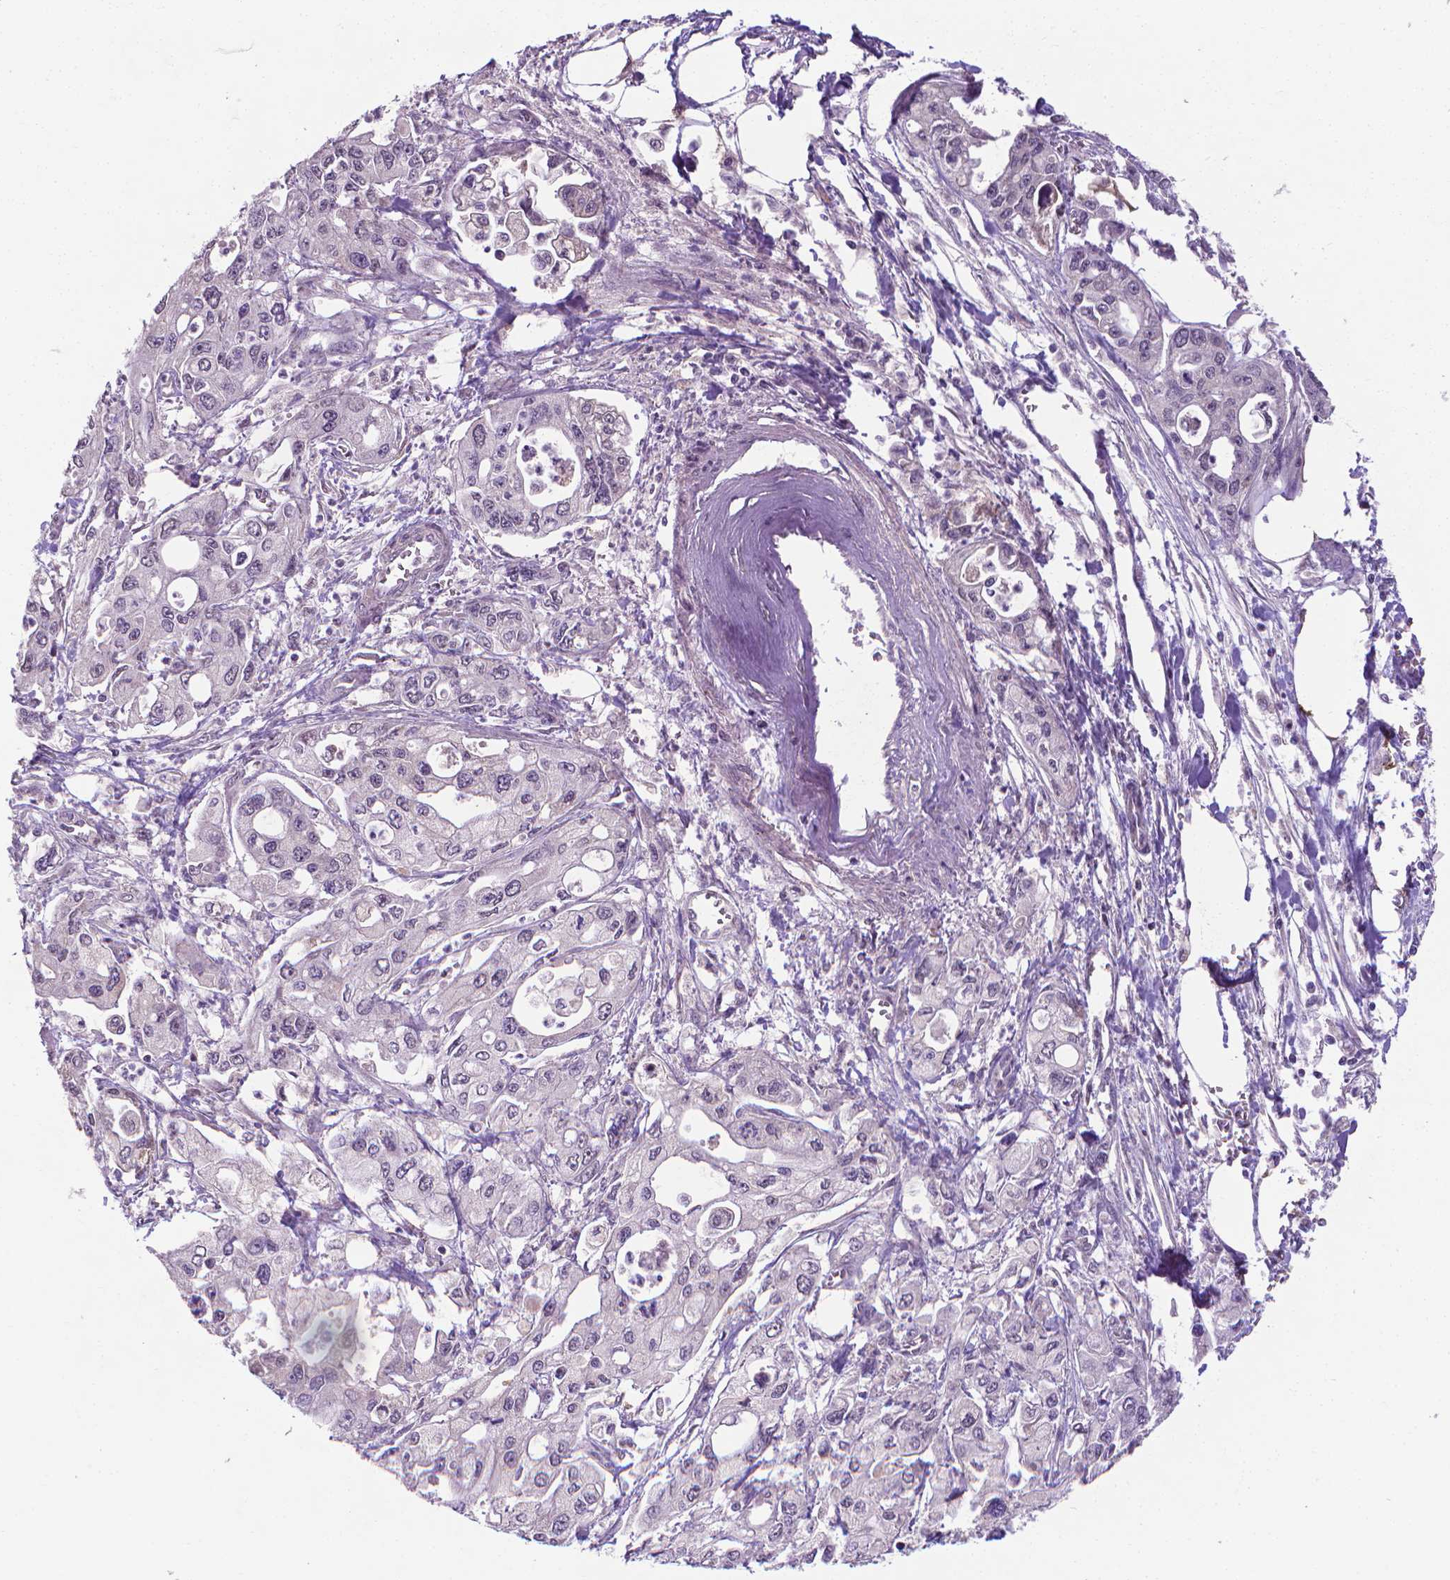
{"staining": {"intensity": "negative", "quantity": "none", "location": "none"}, "tissue": "pancreatic cancer", "cell_type": "Tumor cells", "image_type": "cancer", "snomed": [{"axis": "morphology", "description": "Adenocarcinoma, NOS"}, {"axis": "topography", "description": "Pancreas"}], "caption": "The immunohistochemistry (IHC) micrograph has no significant positivity in tumor cells of adenocarcinoma (pancreatic) tissue. (DAB (3,3'-diaminobenzidine) IHC with hematoxylin counter stain).", "gene": "GPR63", "patient": {"sex": "male", "age": 70}}